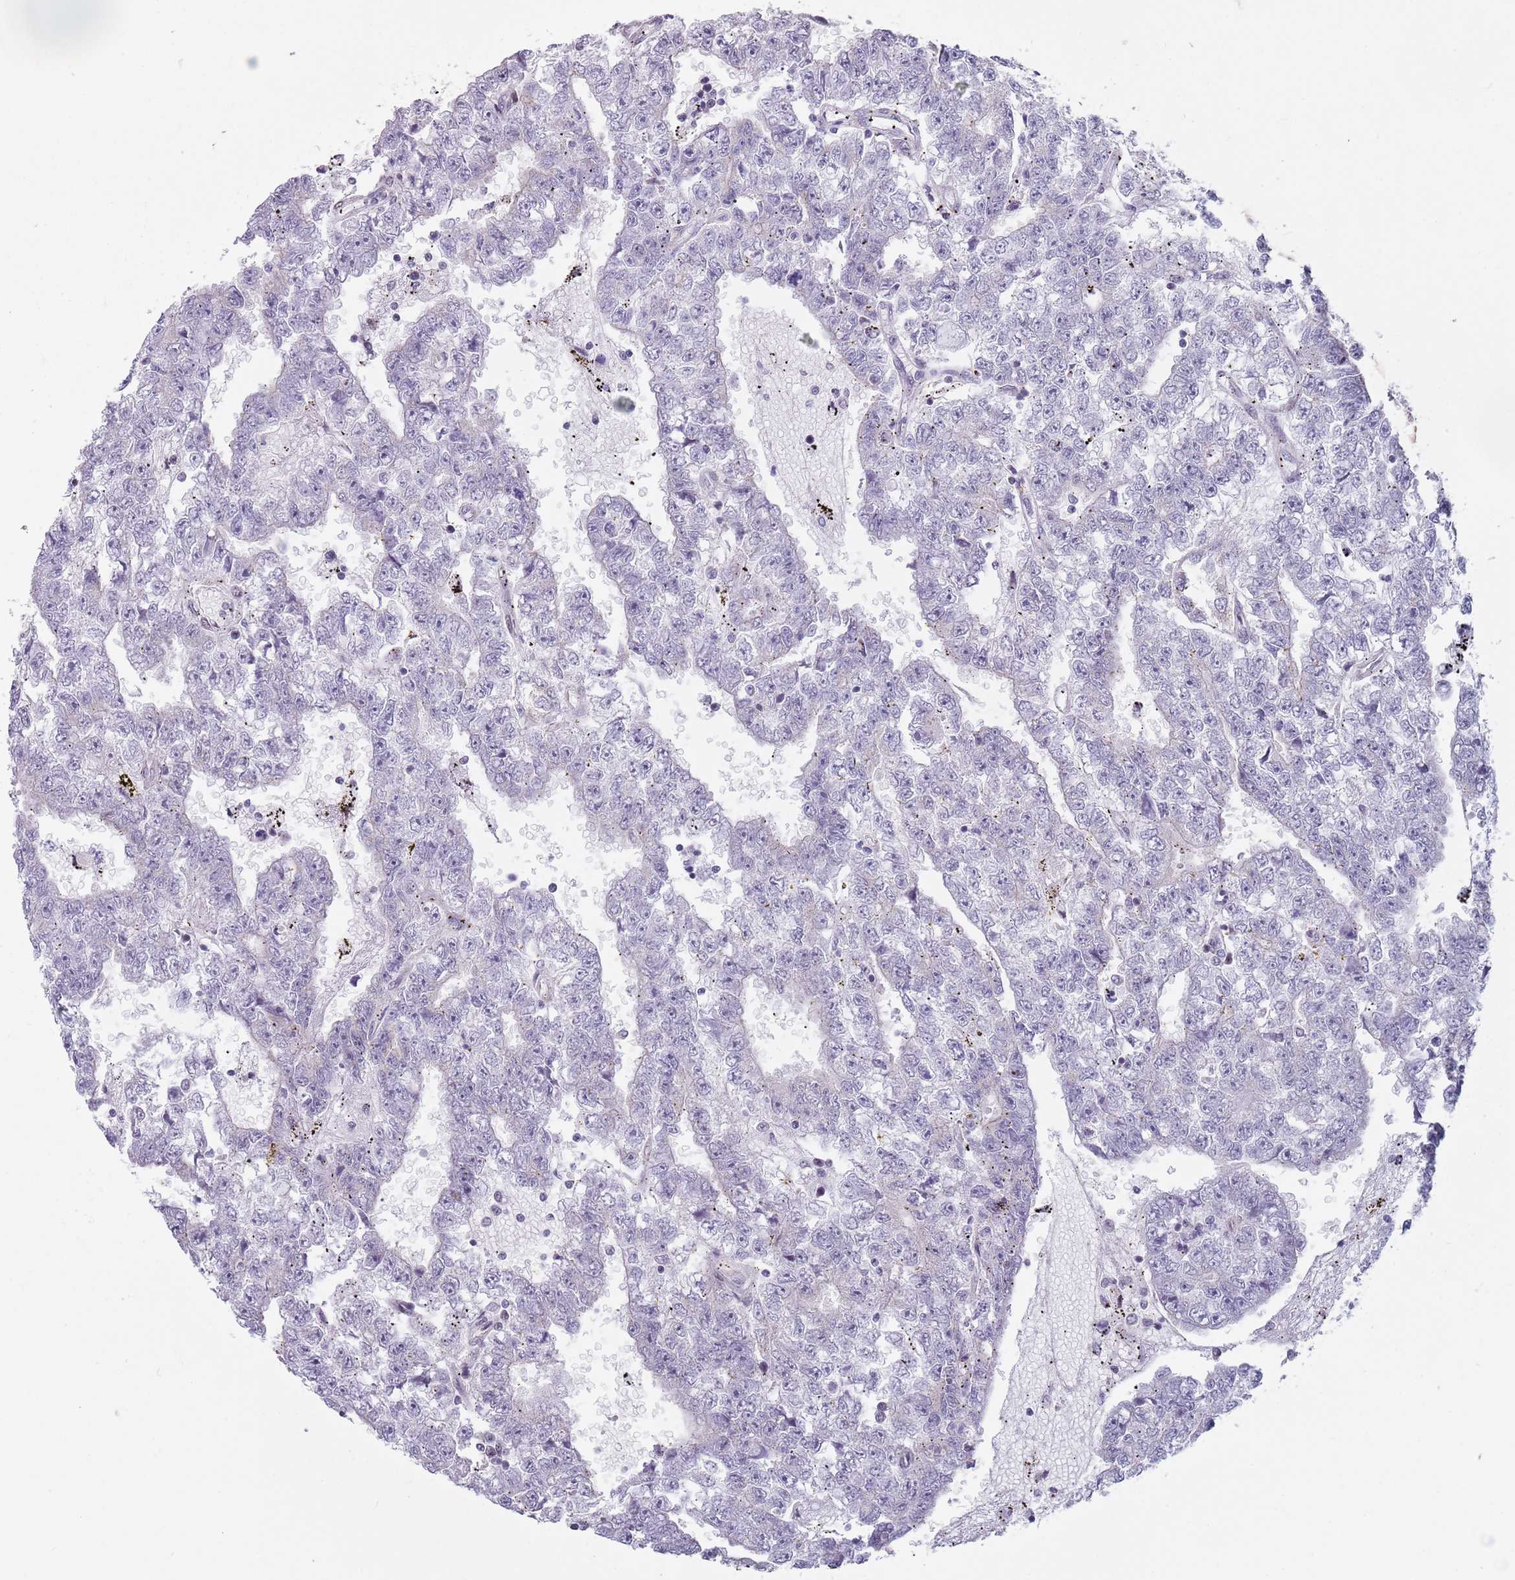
{"staining": {"intensity": "negative", "quantity": "none", "location": "none"}, "tissue": "testis cancer", "cell_type": "Tumor cells", "image_type": "cancer", "snomed": [{"axis": "morphology", "description": "Carcinoma, Embryonal, NOS"}, {"axis": "topography", "description": "Testis"}], "caption": "IHC micrograph of testis embryonal carcinoma stained for a protein (brown), which reveals no expression in tumor cells.", "gene": "ZKSCAN2", "patient": {"sex": "male", "age": 25}}